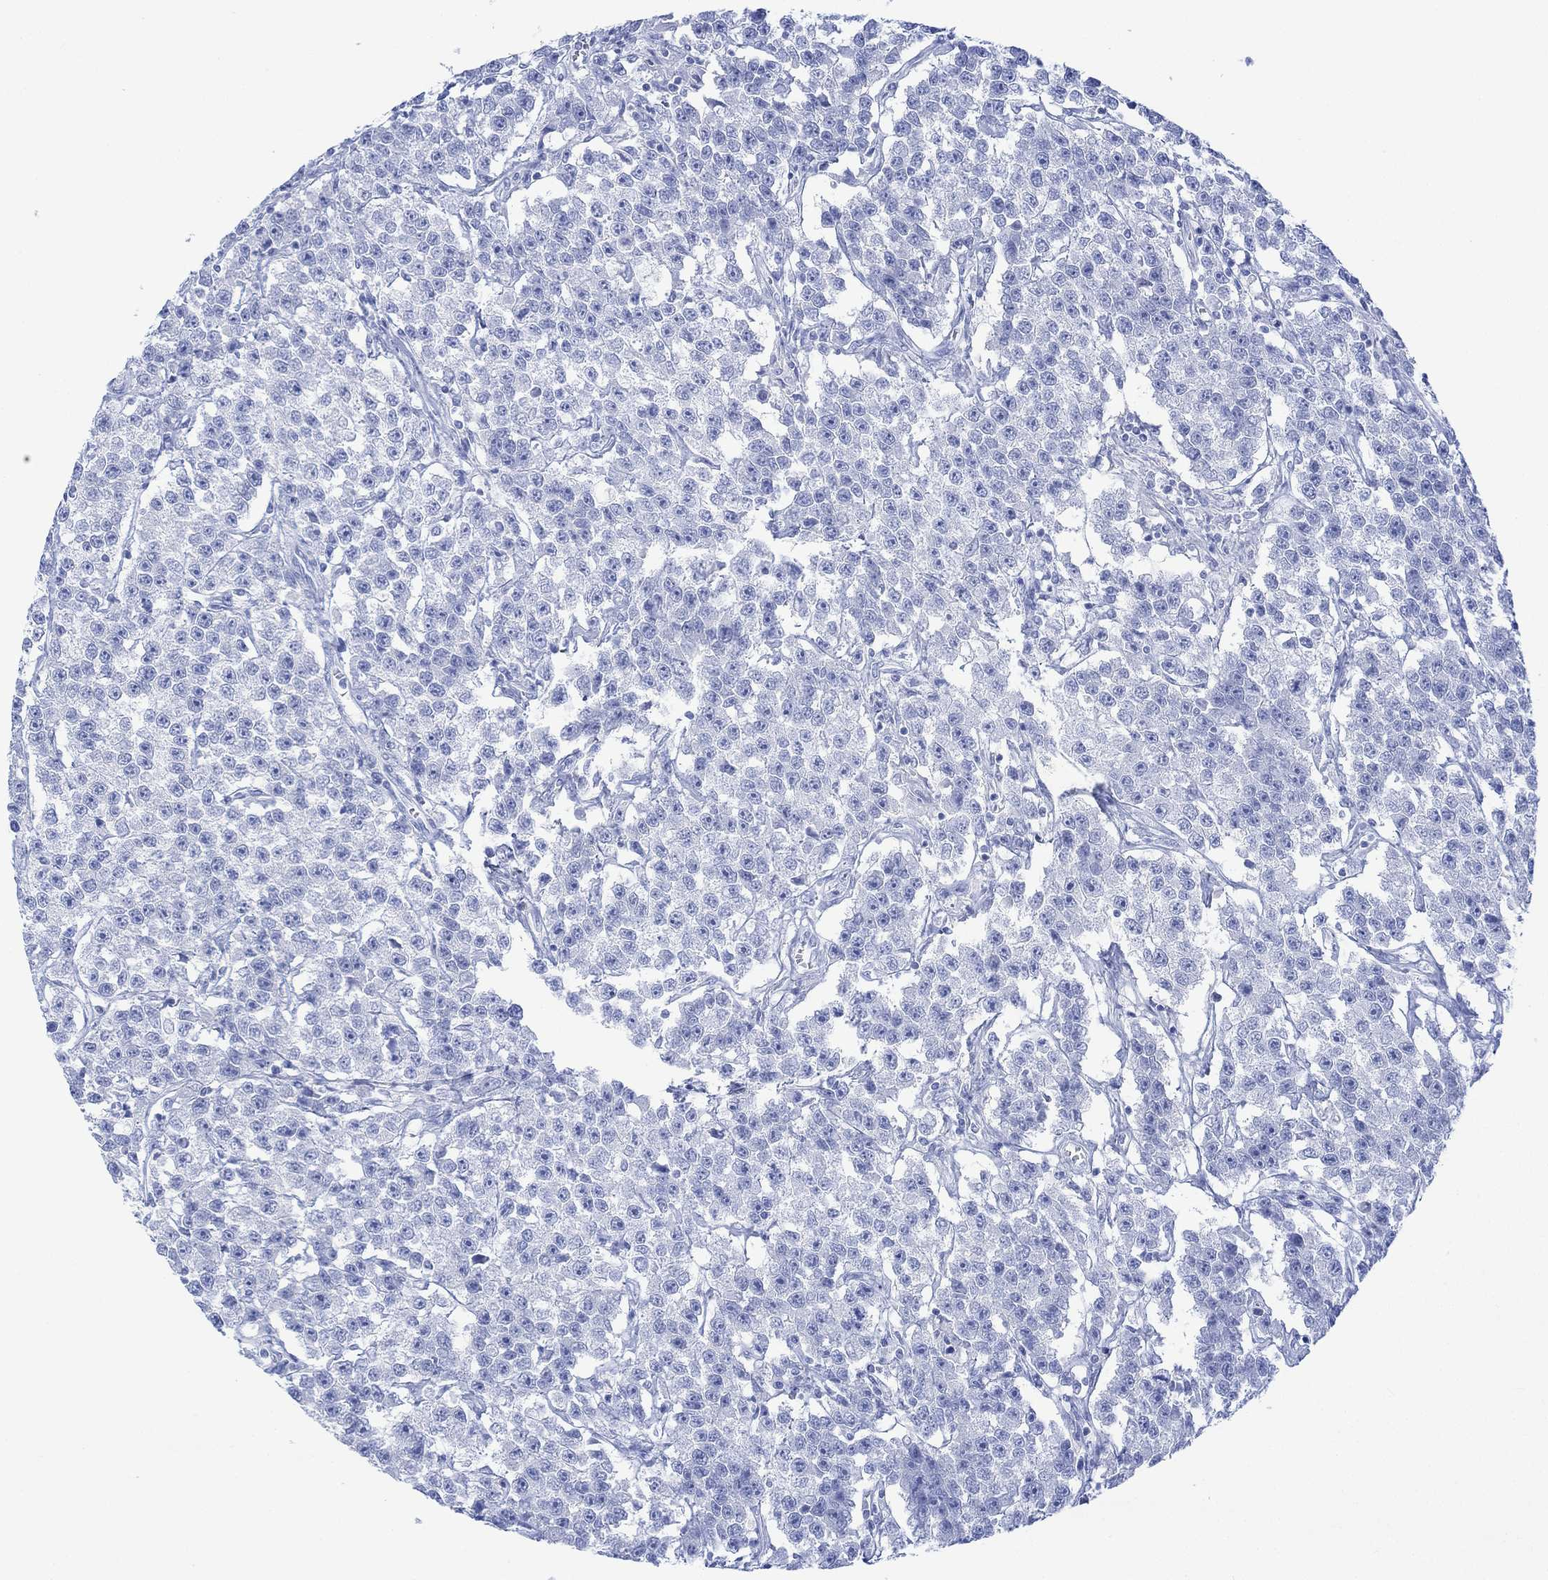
{"staining": {"intensity": "negative", "quantity": "none", "location": "none"}, "tissue": "testis cancer", "cell_type": "Tumor cells", "image_type": "cancer", "snomed": [{"axis": "morphology", "description": "Seminoma, NOS"}, {"axis": "topography", "description": "Testis"}], "caption": "This histopathology image is of testis cancer stained with immunohistochemistry to label a protein in brown with the nuclei are counter-stained blue. There is no staining in tumor cells.", "gene": "CELF4", "patient": {"sex": "male", "age": 59}}